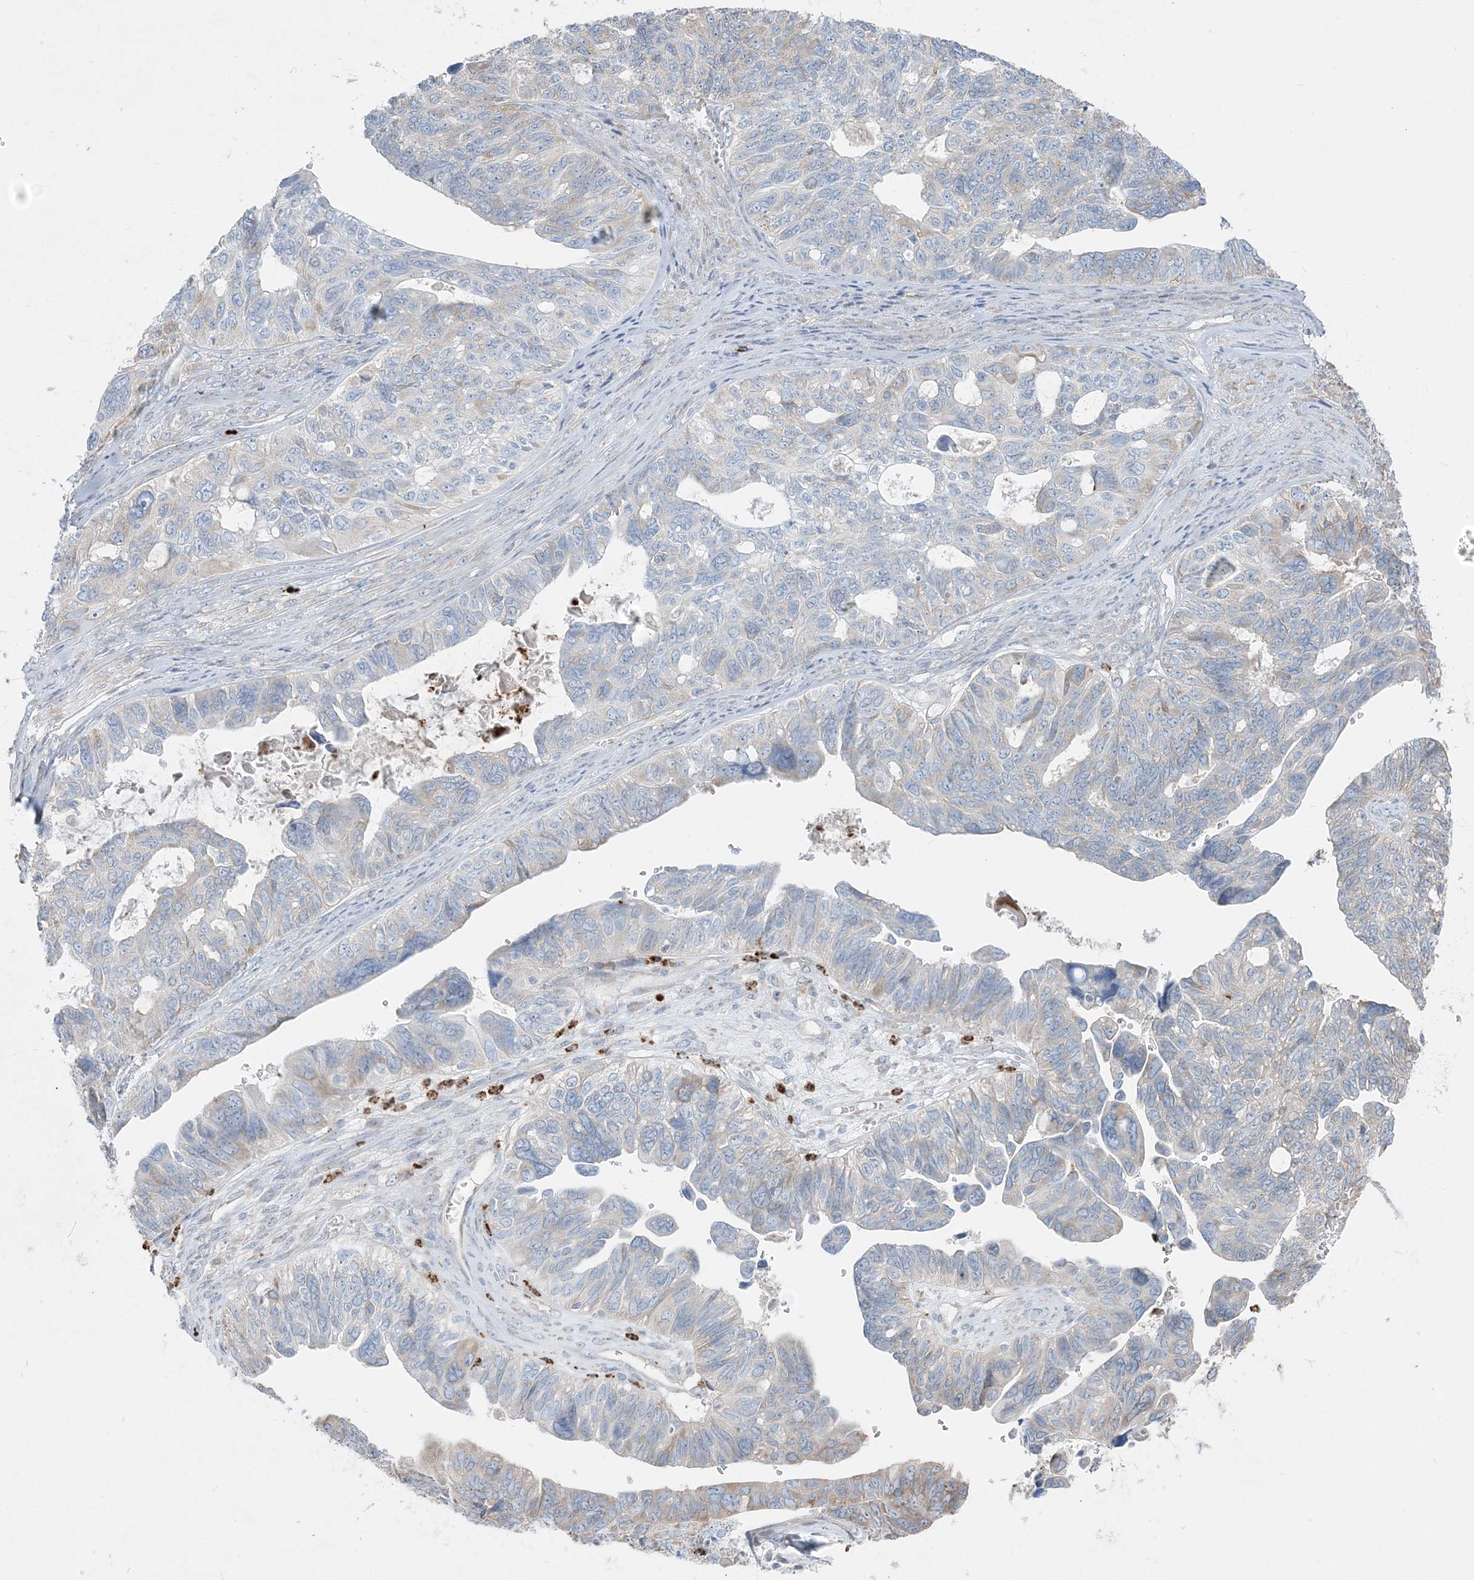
{"staining": {"intensity": "weak", "quantity": "<25%", "location": "cytoplasmic/membranous"}, "tissue": "ovarian cancer", "cell_type": "Tumor cells", "image_type": "cancer", "snomed": [{"axis": "morphology", "description": "Cystadenocarcinoma, serous, NOS"}, {"axis": "topography", "description": "Ovary"}], "caption": "IHC micrograph of human ovarian cancer (serous cystadenocarcinoma) stained for a protein (brown), which demonstrates no positivity in tumor cells.", "gene": "CCNJ", "patient": {"sex": "female", "age": 79}}